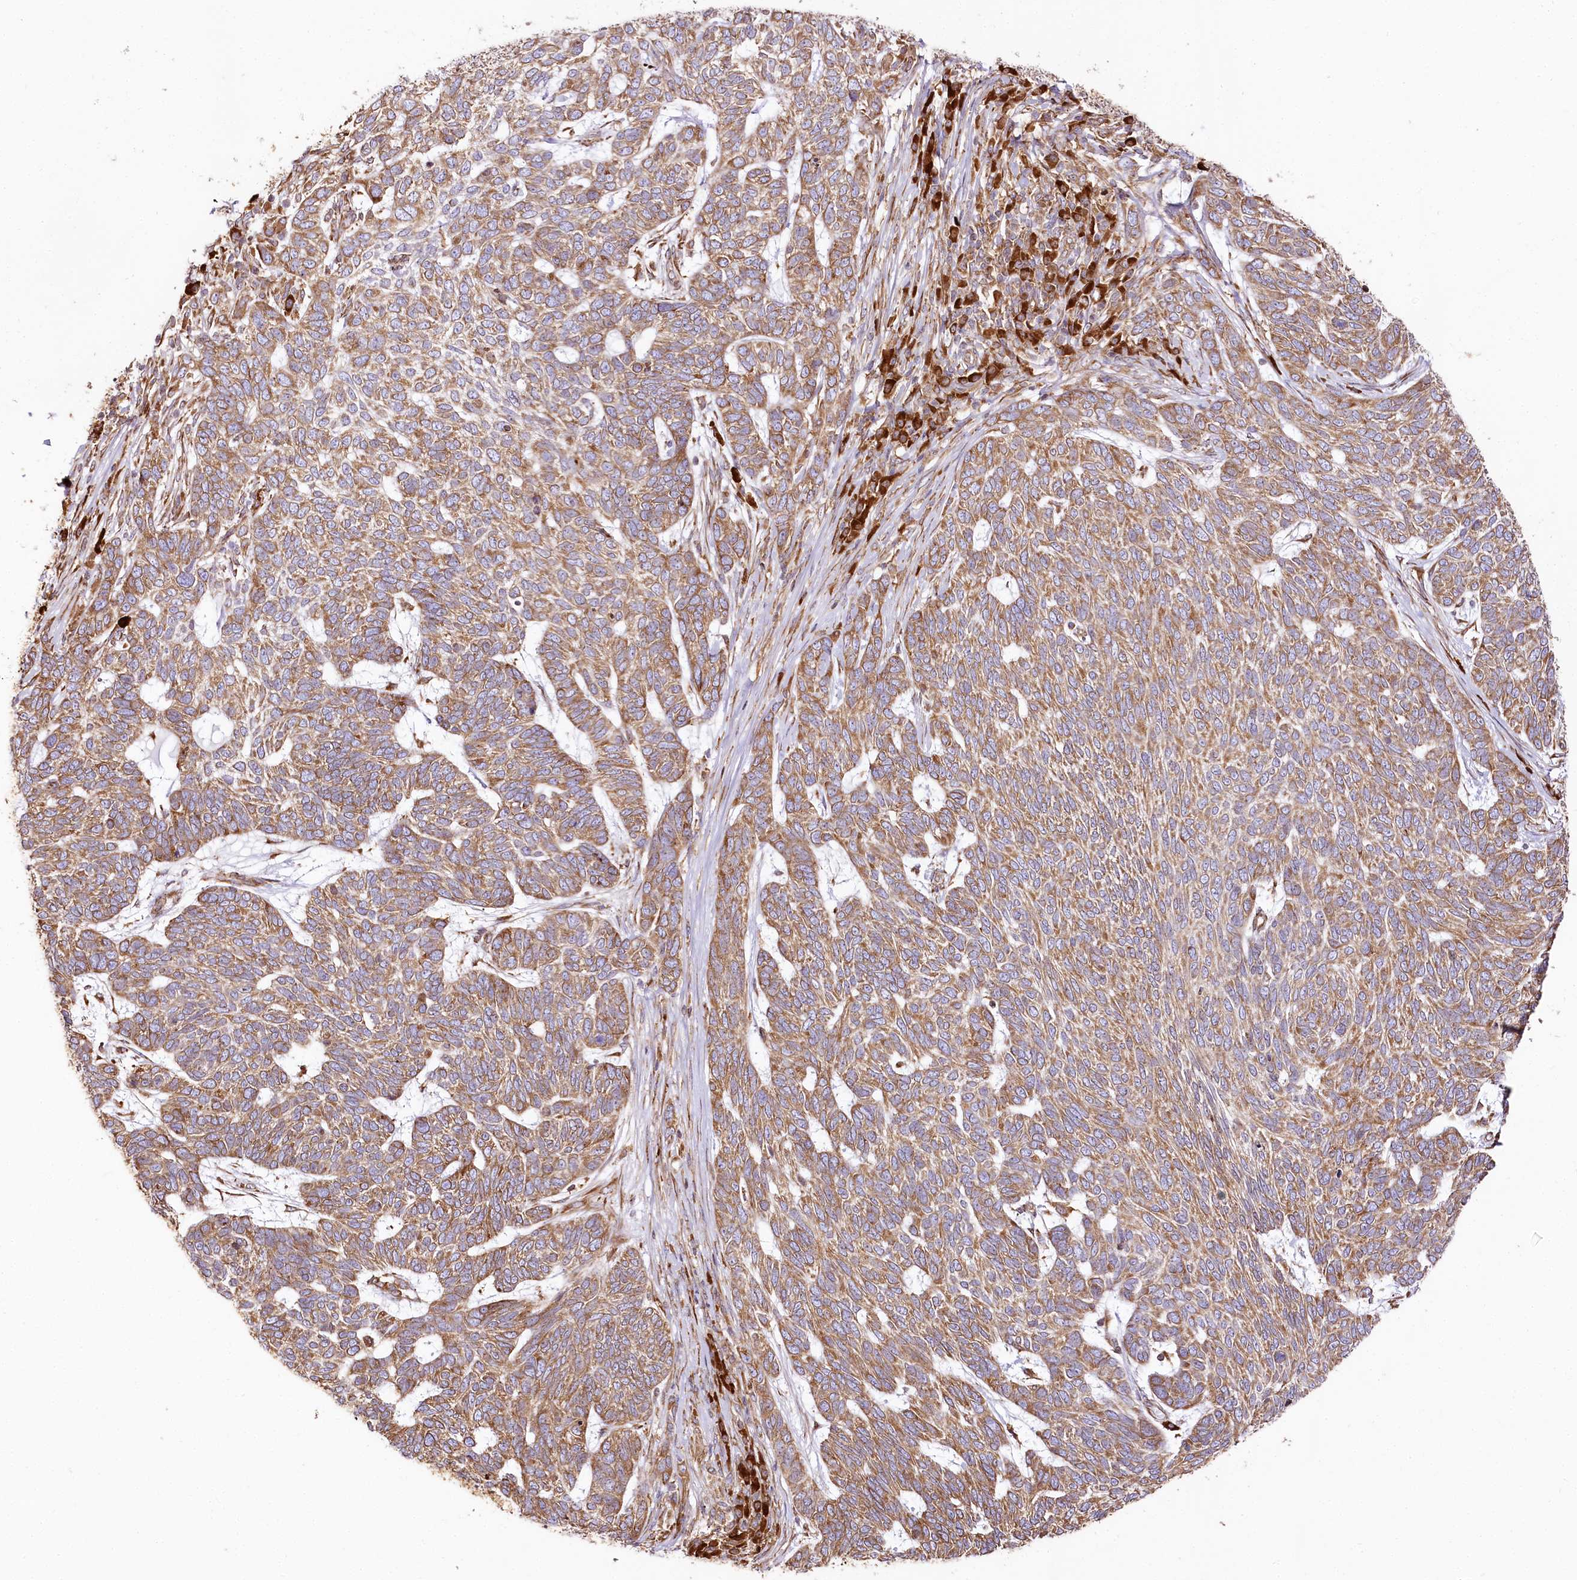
{"staining": {"intensity": "moderate", "quantity": ">75%", "location": "cytoplasmic/membranous"}, "tissue": "skin cancer", "cell_type": "Tumor cells", "image_type": "cancer", "snomed": [{"axis": "morphology", "description": "Basal cell carcinoma"}, {"axis": "topography", "description": "Skin"}], "caption": "A brown stain labels moderate cytoplasmic/membranous positivity of a protein in skin cancer (basal cell carcinoma) tumor cells.", "gene": "CNPY2", "patient": {"sex": "female", "age": 65}}